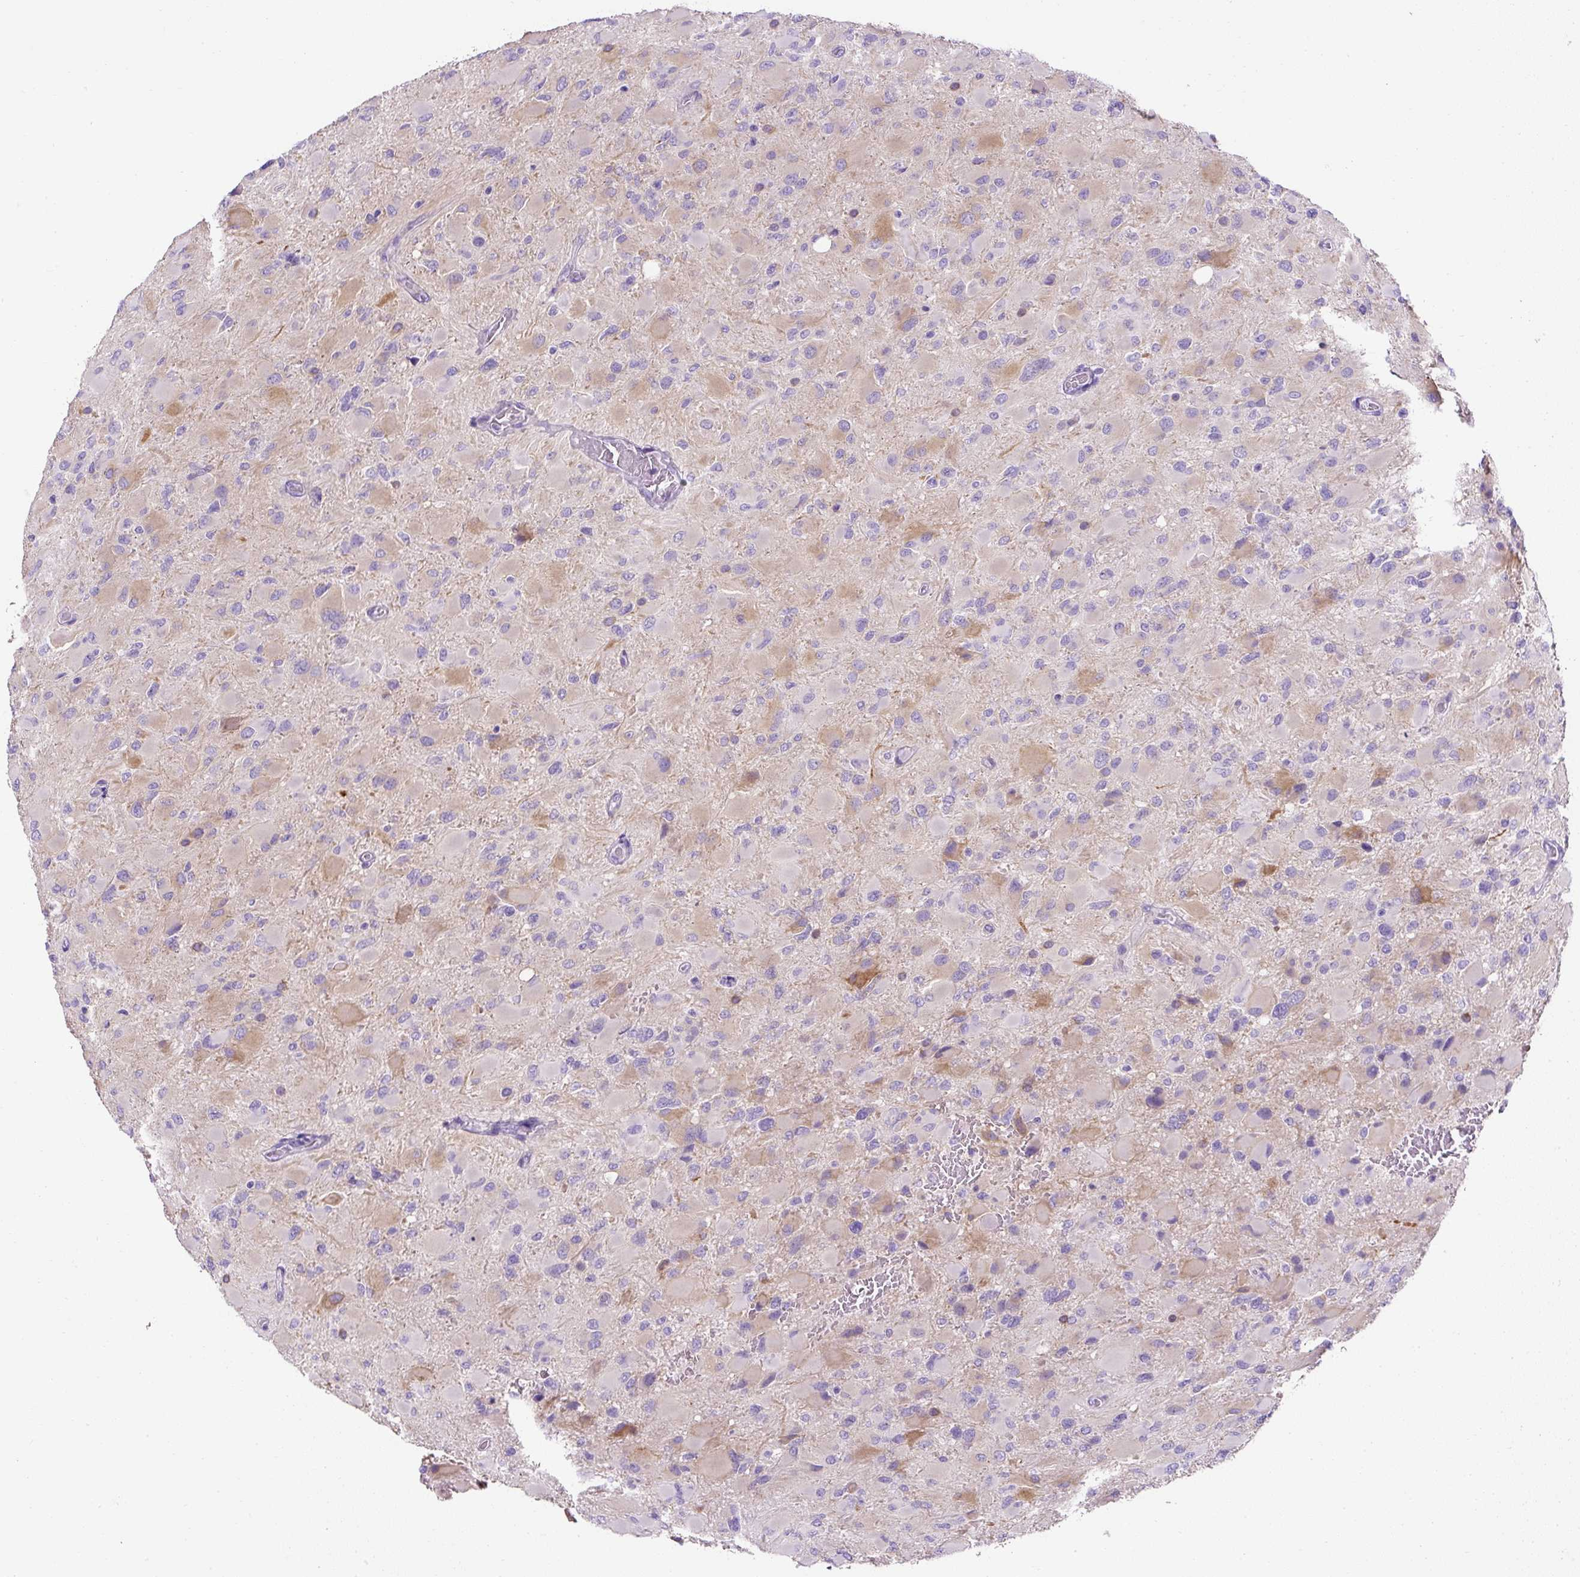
{"staining": {"intensity": "weak", "quantity": "<25%", "location": "cytoplasmic/membranous"}, "tissue": "glioma", "cell_type": "Tumor cells", "image_type": "cancer", "snomed": [{"axis": "morphology", "description": "Glioma, malignant, High grade"}, {"axis": "topography", "description": "Cerebral cortex"}], "caption": "Glioma was stained to show a protein in brown. There is no significant positivity in tumor cells. (DAB (3,3'-diaminobenzidine) IHC visualized using brightfield microscopy, high magnification).", "gene": "C2CD4C", "patient": {"sex": "female", "age": 36}}